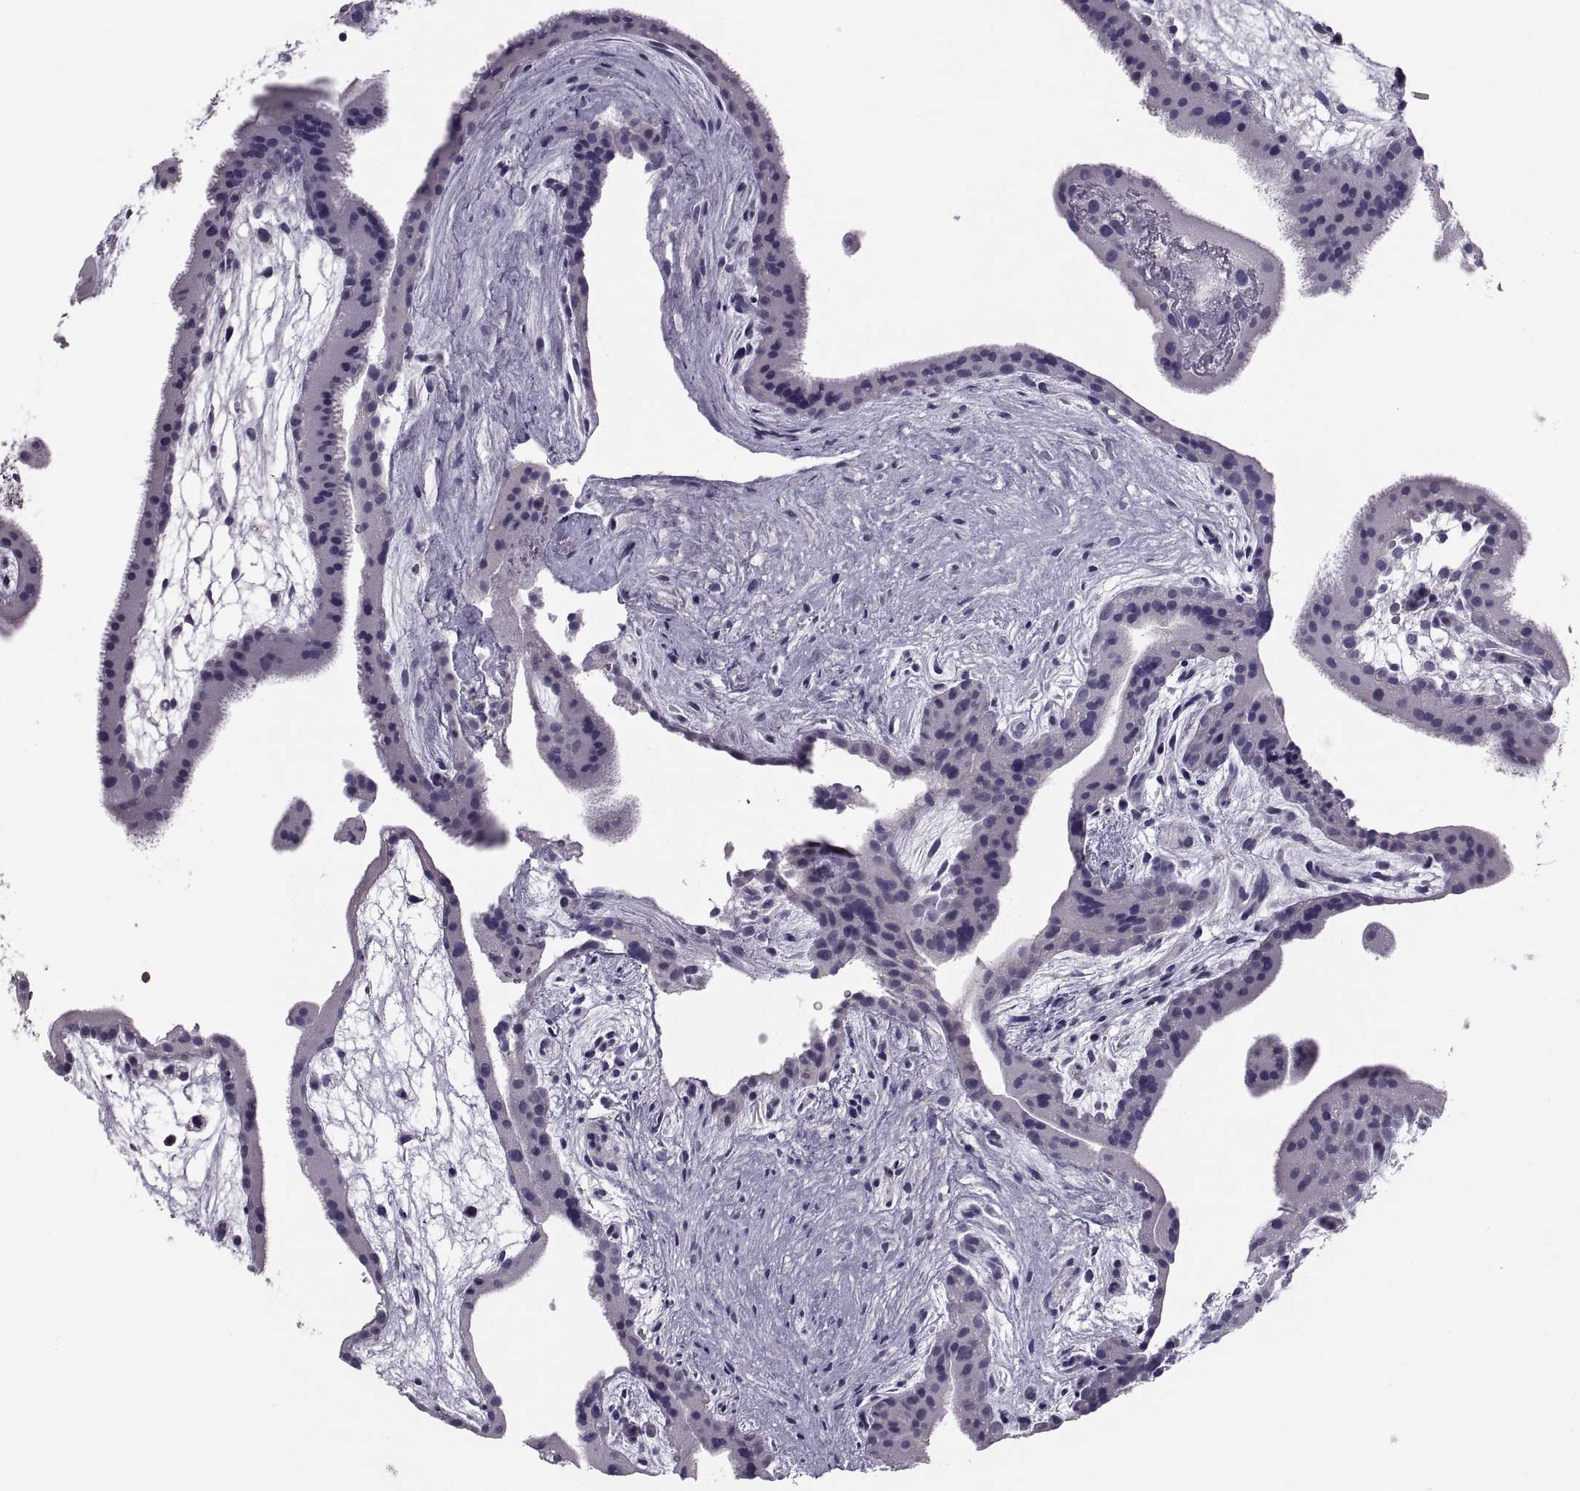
{"staining": {"intensity": "negative", "quantity": "none", "location": "none"}, "tissue": "placenta", "cell_type": "Decidual cells", "image_type": "normal", "snomed": [{"axis": "morphology", "description": "Normal tissue, NOS"}, {"axis": "topography", "description": "Placenta"}], "caption": "Micrograph shows no significant protein expression in decidual cells of benign placenta. (Immunohistochemistry, brightfield microscopy, high magnification).", "gene": "PDZRN4", "patient": {"sex": "female", "age": 19}}